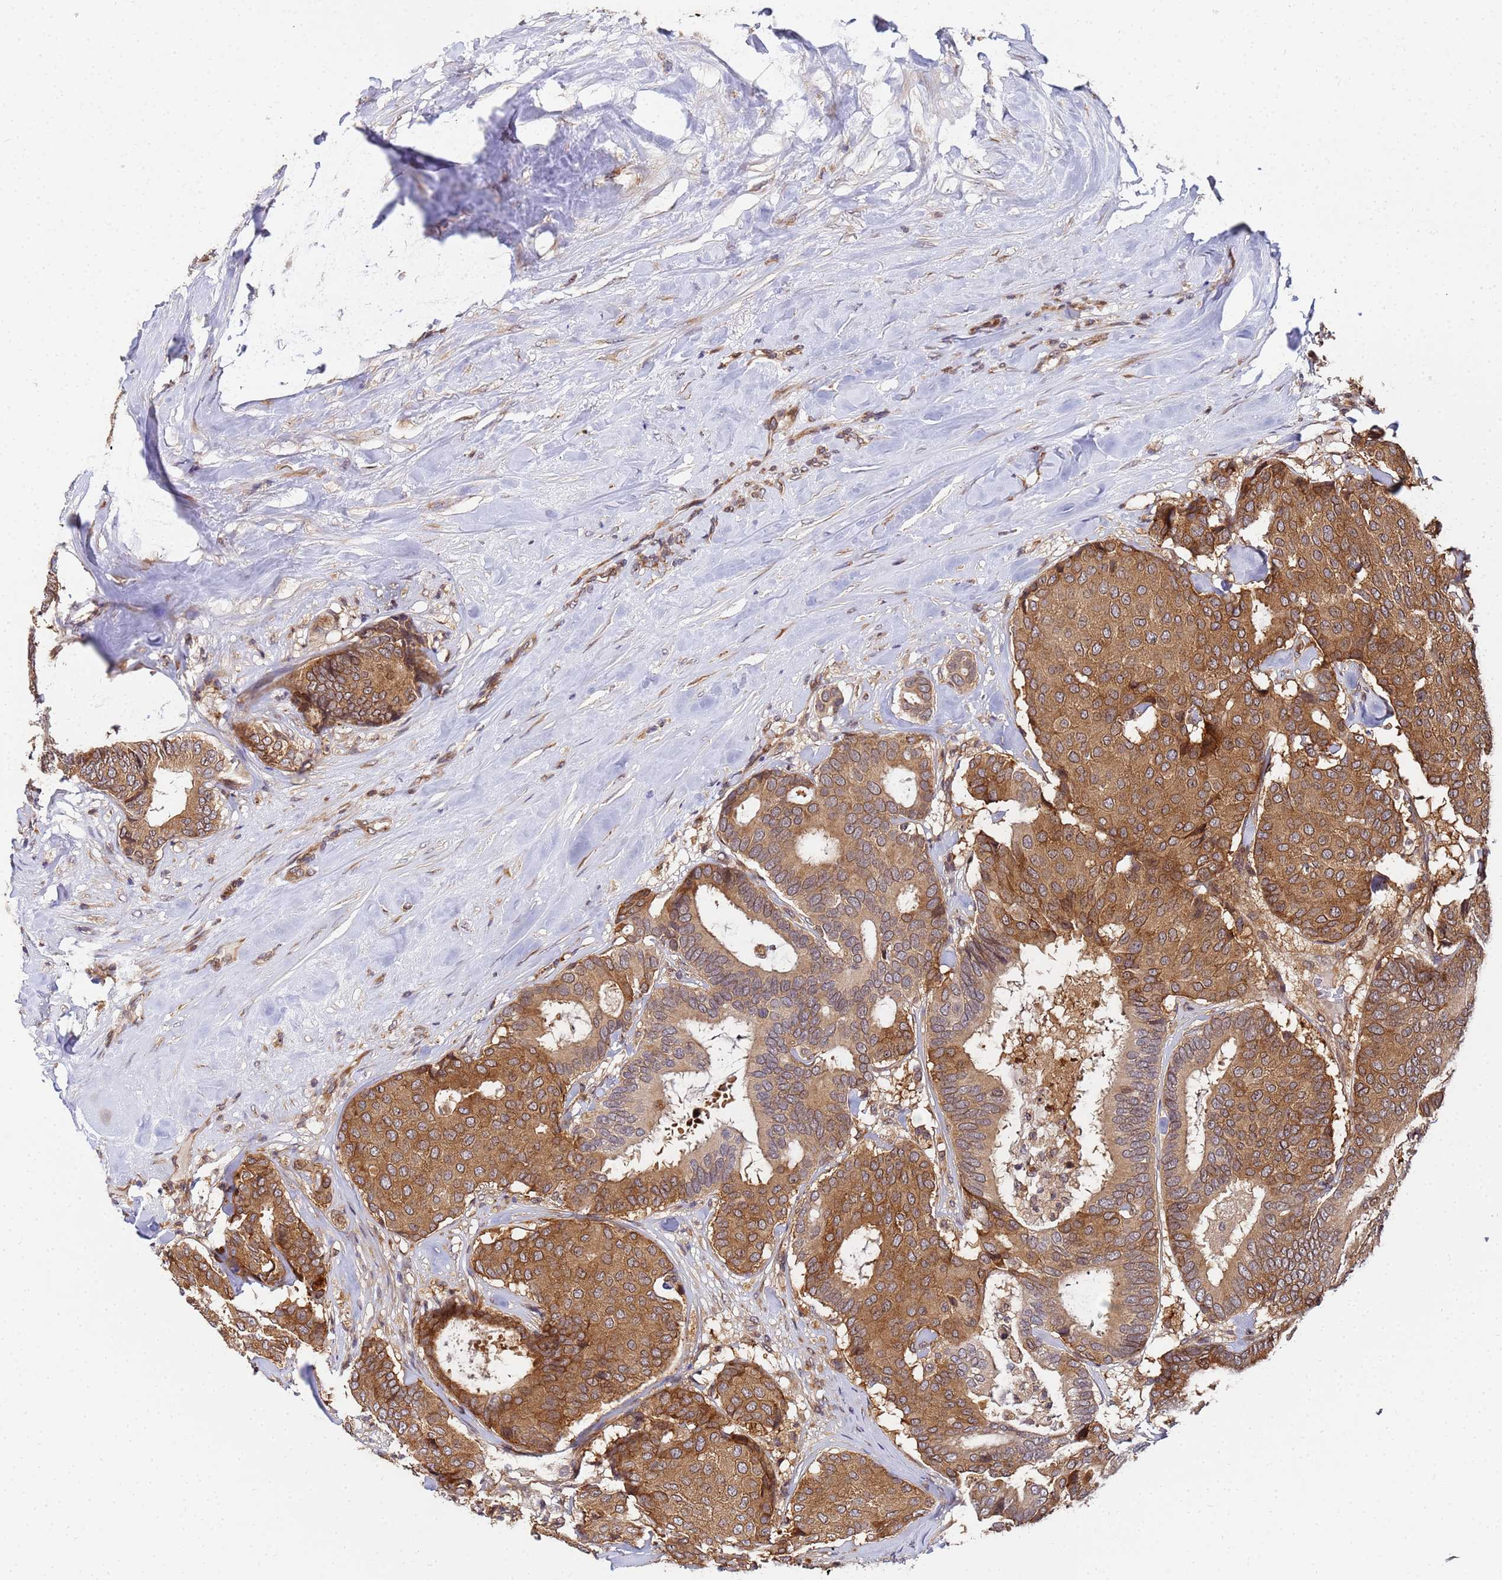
{"staining": {"intensity": "moderate", "quantity": ">75%", "location": "cytoplasmic/membranous"}, "tissue": "breast cancer", "cell_type": "Tumor cells", "image_type": "cancer", "snomed": [{"axis": "morphology", "description": "Duct carcinoma"}, {"axis": "topography", "description": "Breast"}], "caption": "Tumor cells demonstrate moderate cytoplasmic/membranous positivity in about >75% of cells in intraductal carcinoma (breast). Immunohistochemistry stains the protein of interest in brown and the nuclei are stained blue.", "gene": "UNC93B1", "patient": {"sex": "female", "age": 75}}